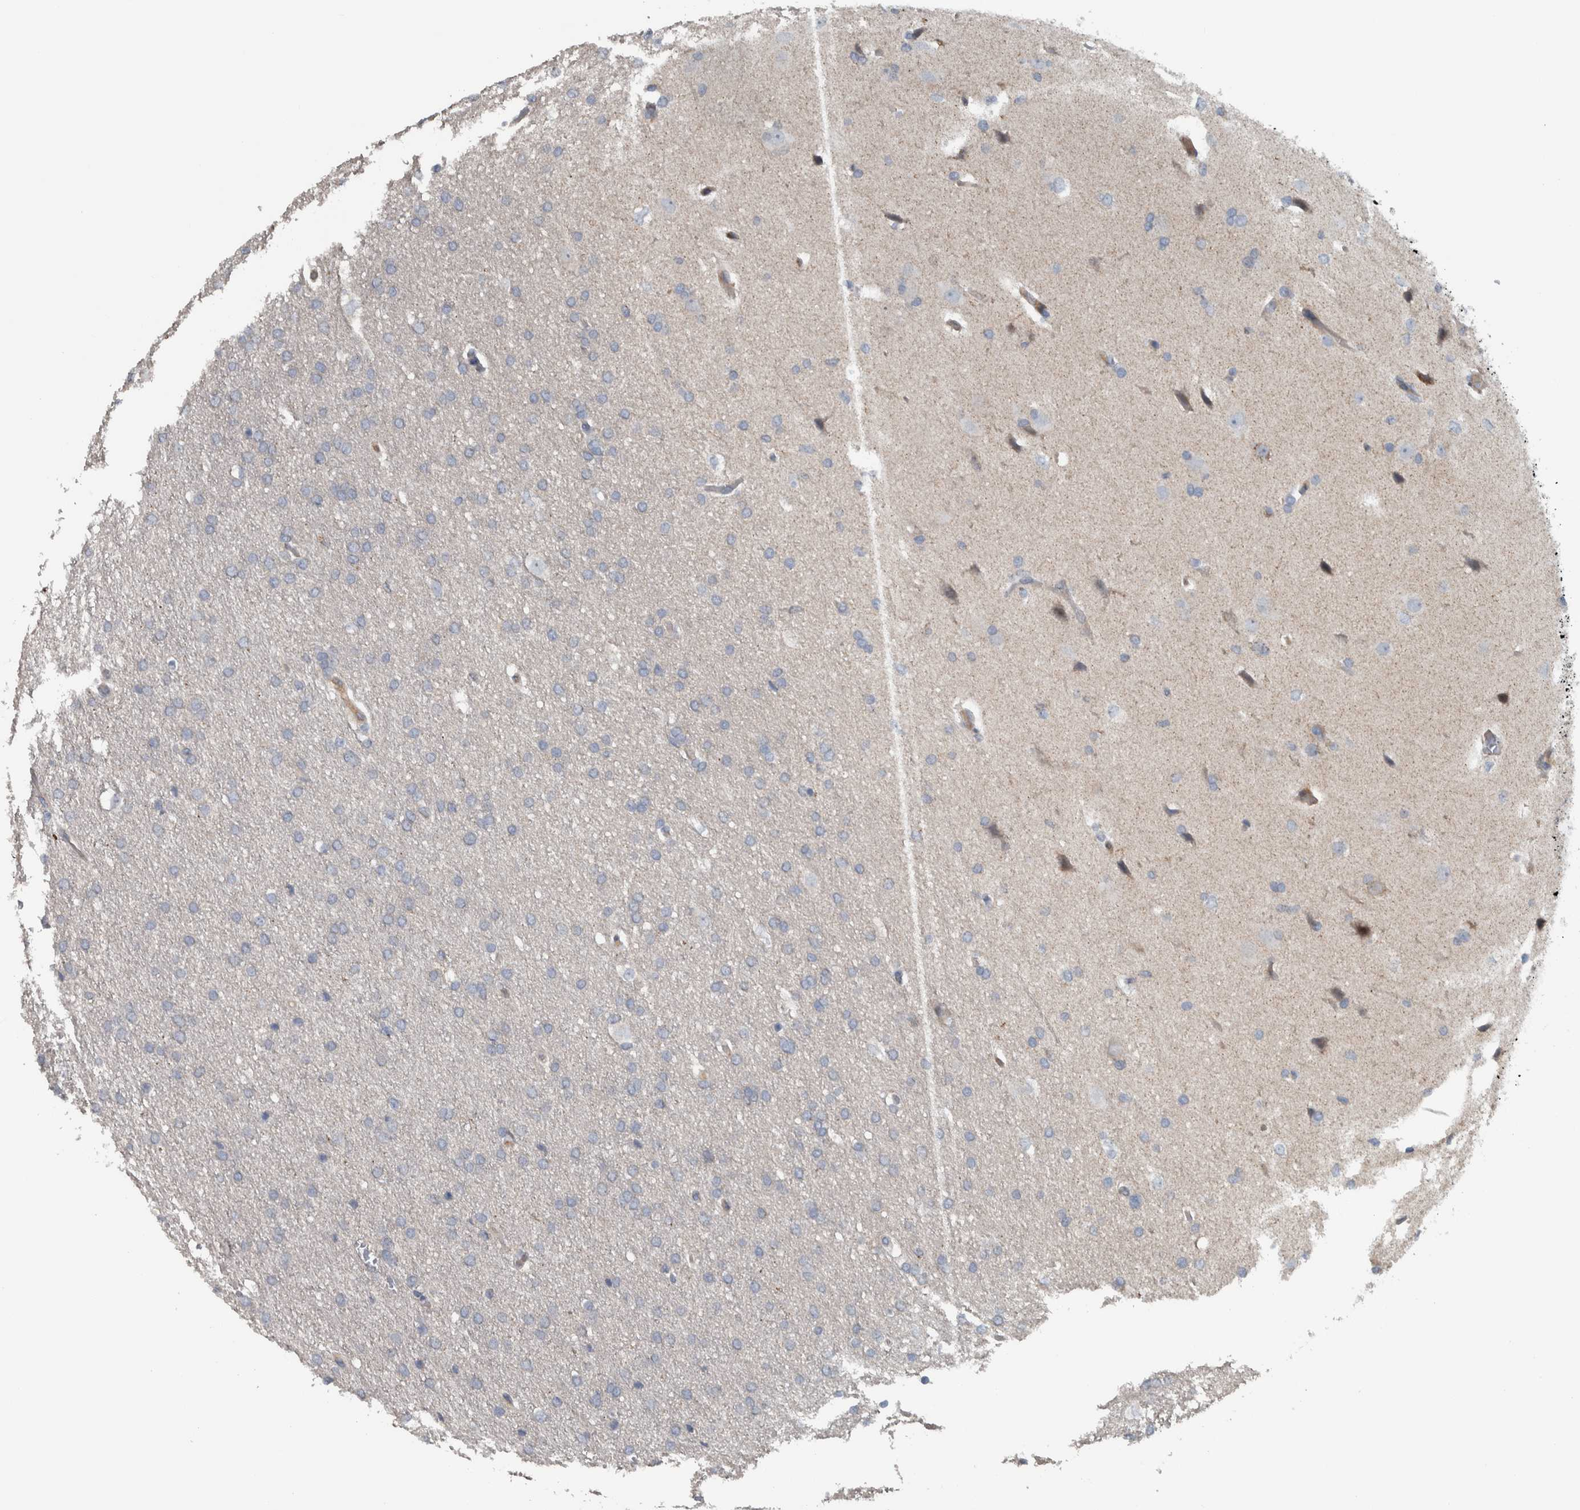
{"staining": {"intensity": "negative", "quantity": "none", "location": "none"}, "tissue": "glioma", "cell_type": "Tumor cells", "image_type": "cancer", "snomed": [{"axis": "morphology", "description": "Glioma, malignant, Low grade"}, {"axis": "topography", "description": "Brain"}], "caption": "An immunohistochemistry (IHC) image of low-grade glioma (malignant) is shown. There is no staining in tumor cells of low-grade glioma (malignant).", "gene": "BAIAP2L1", "patient": {"sex": "female", "age": 37}}